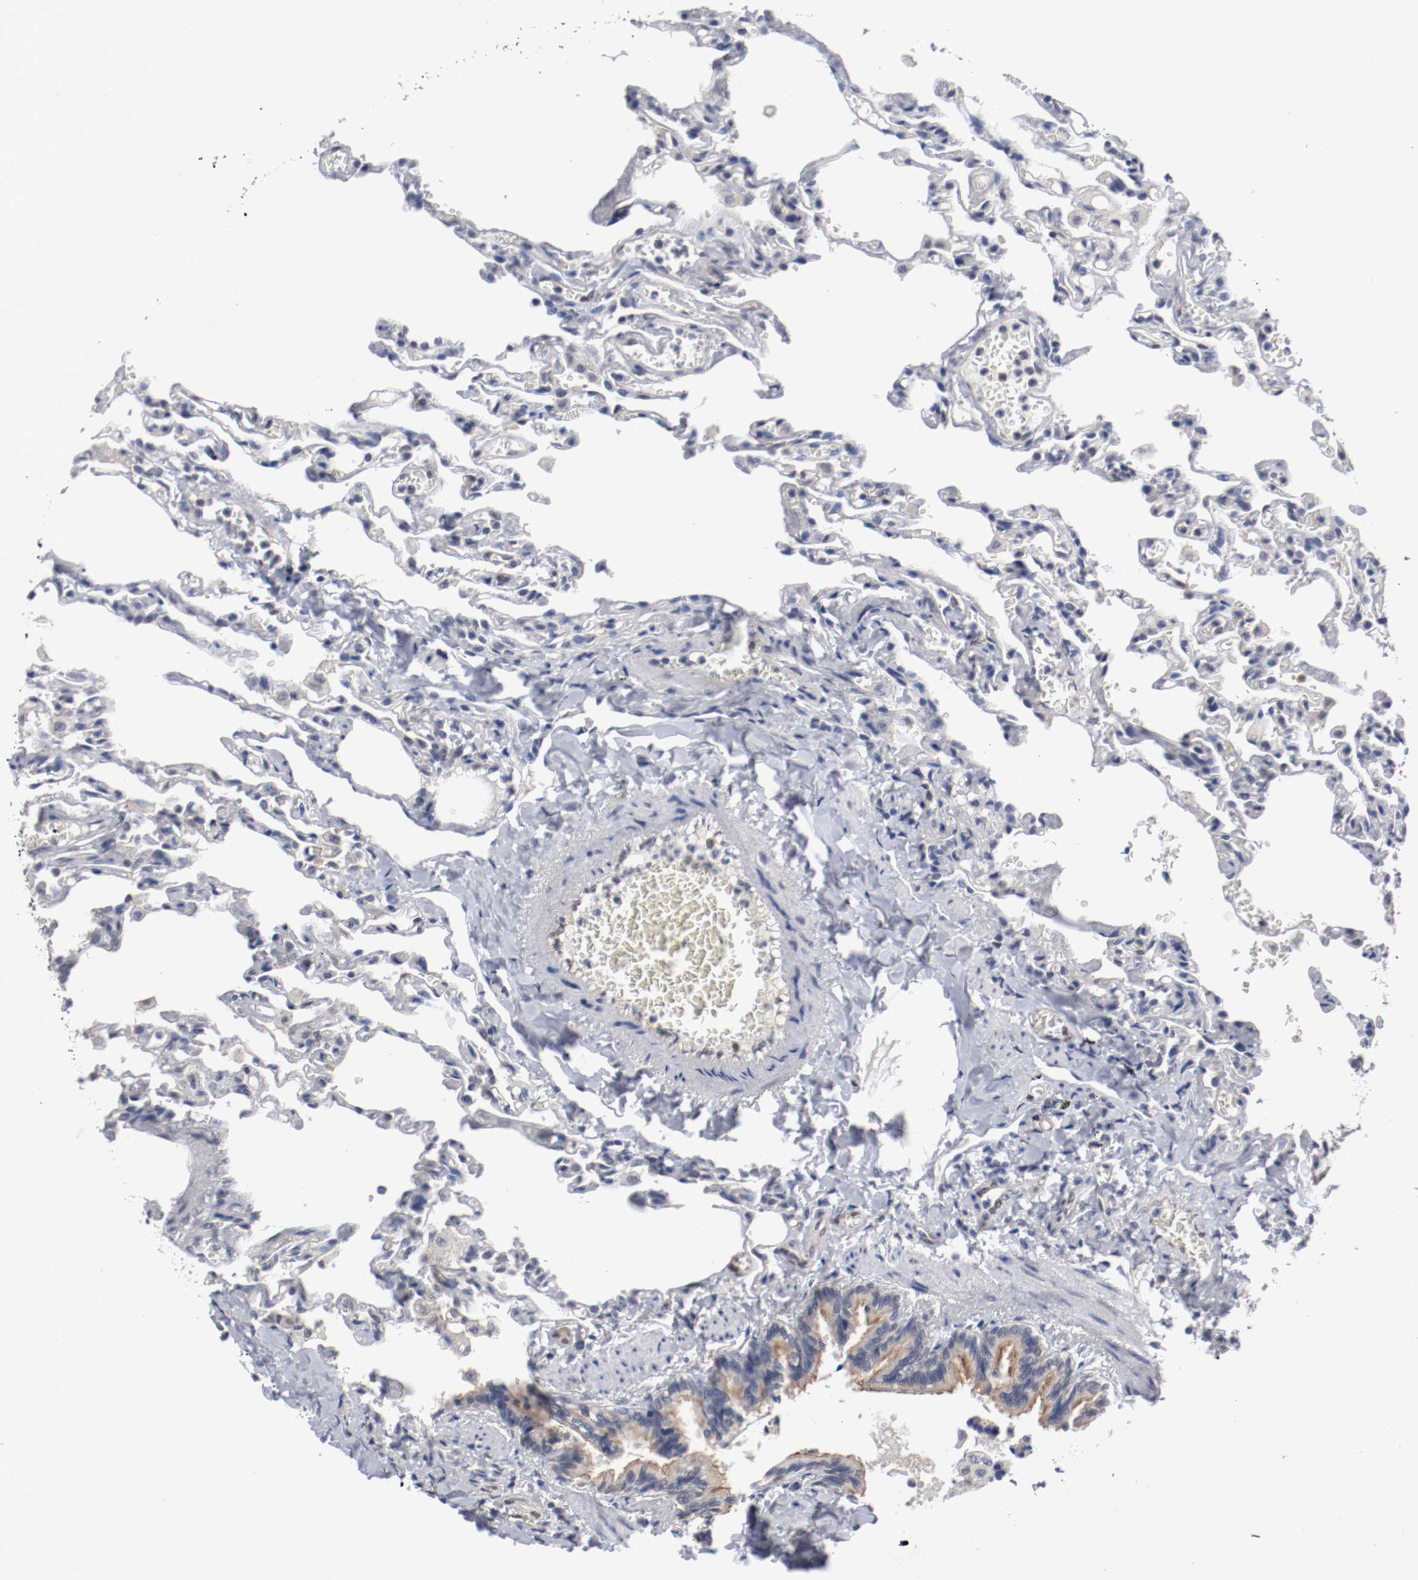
{"staining": {"intensity": "negative", "quantity": "none", "location": "none"}, "tissue": "lung", "cell_type": "Alveolar cells", "image_type": "normal", "snomed": [{"axis": "morphology", "description": "Normal tissue, NOS"}, {"axis": "topography", "description": "Lung"}], "caption": "This is an IHC micrograph of benign human lung. There is no staining in alveolar cells.", "gene": "FOSL2", "patient": {"sex": "male", "age": 21}}